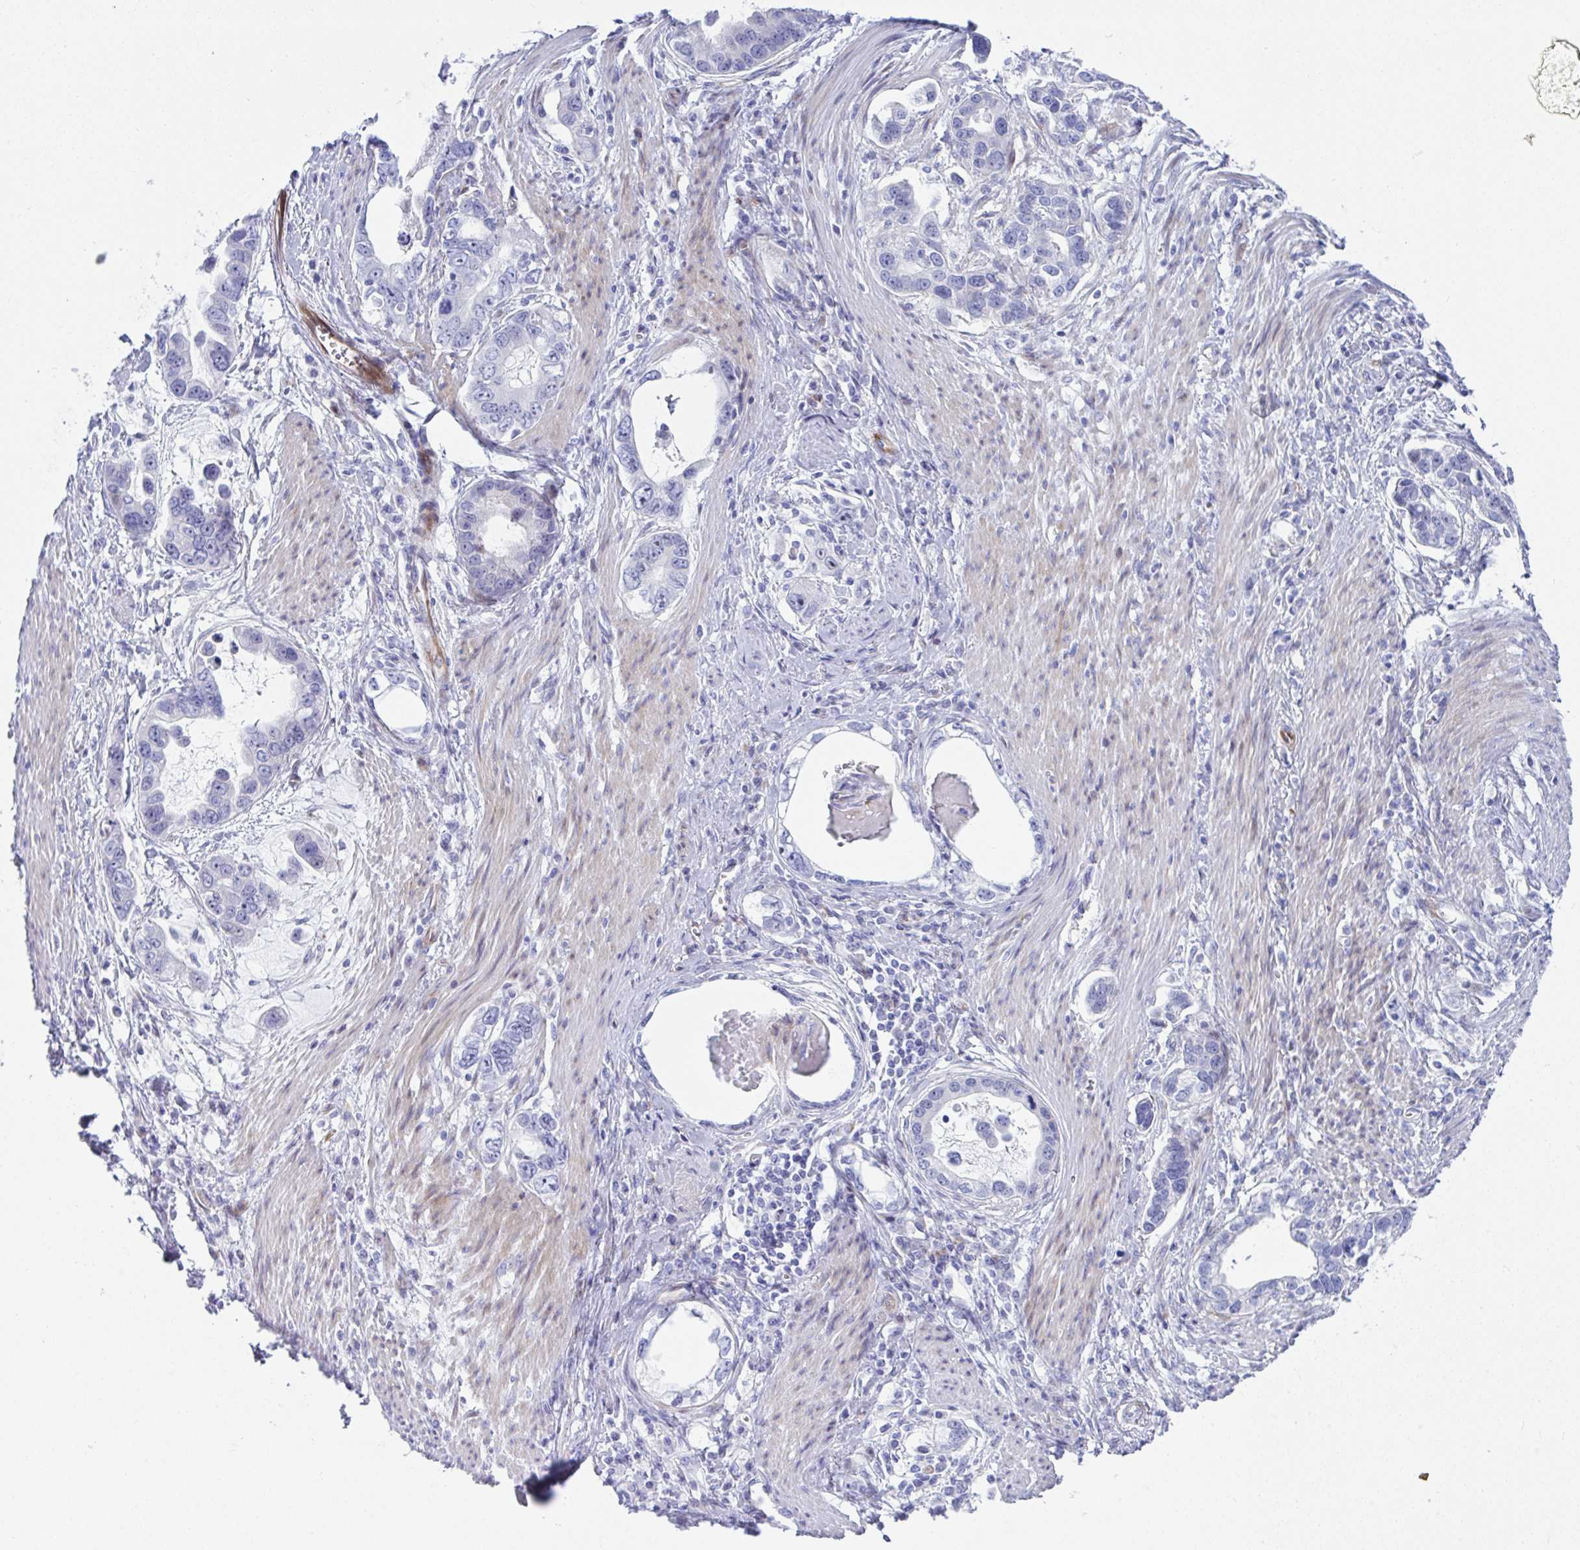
{"staining": {"intensity": "negative", "quantity": "none", "location": "none"}, "tissue": "stomach cancer", "cell_type": "Tumor cells", "image_type": "cancer", "snomed": [{"axis": "morphology", "description": "Adenocarcinoma, NOS"}, {"axis": "topography", "description": "Stomach, lower"}], "caption": "This is a histopathology image of immunohistochemistry (IHC) staining of stomach cancer, which shows no staining in tumor cells.", "gene": "ZNF713", "patient": {"sex": "female", "age": 93}}